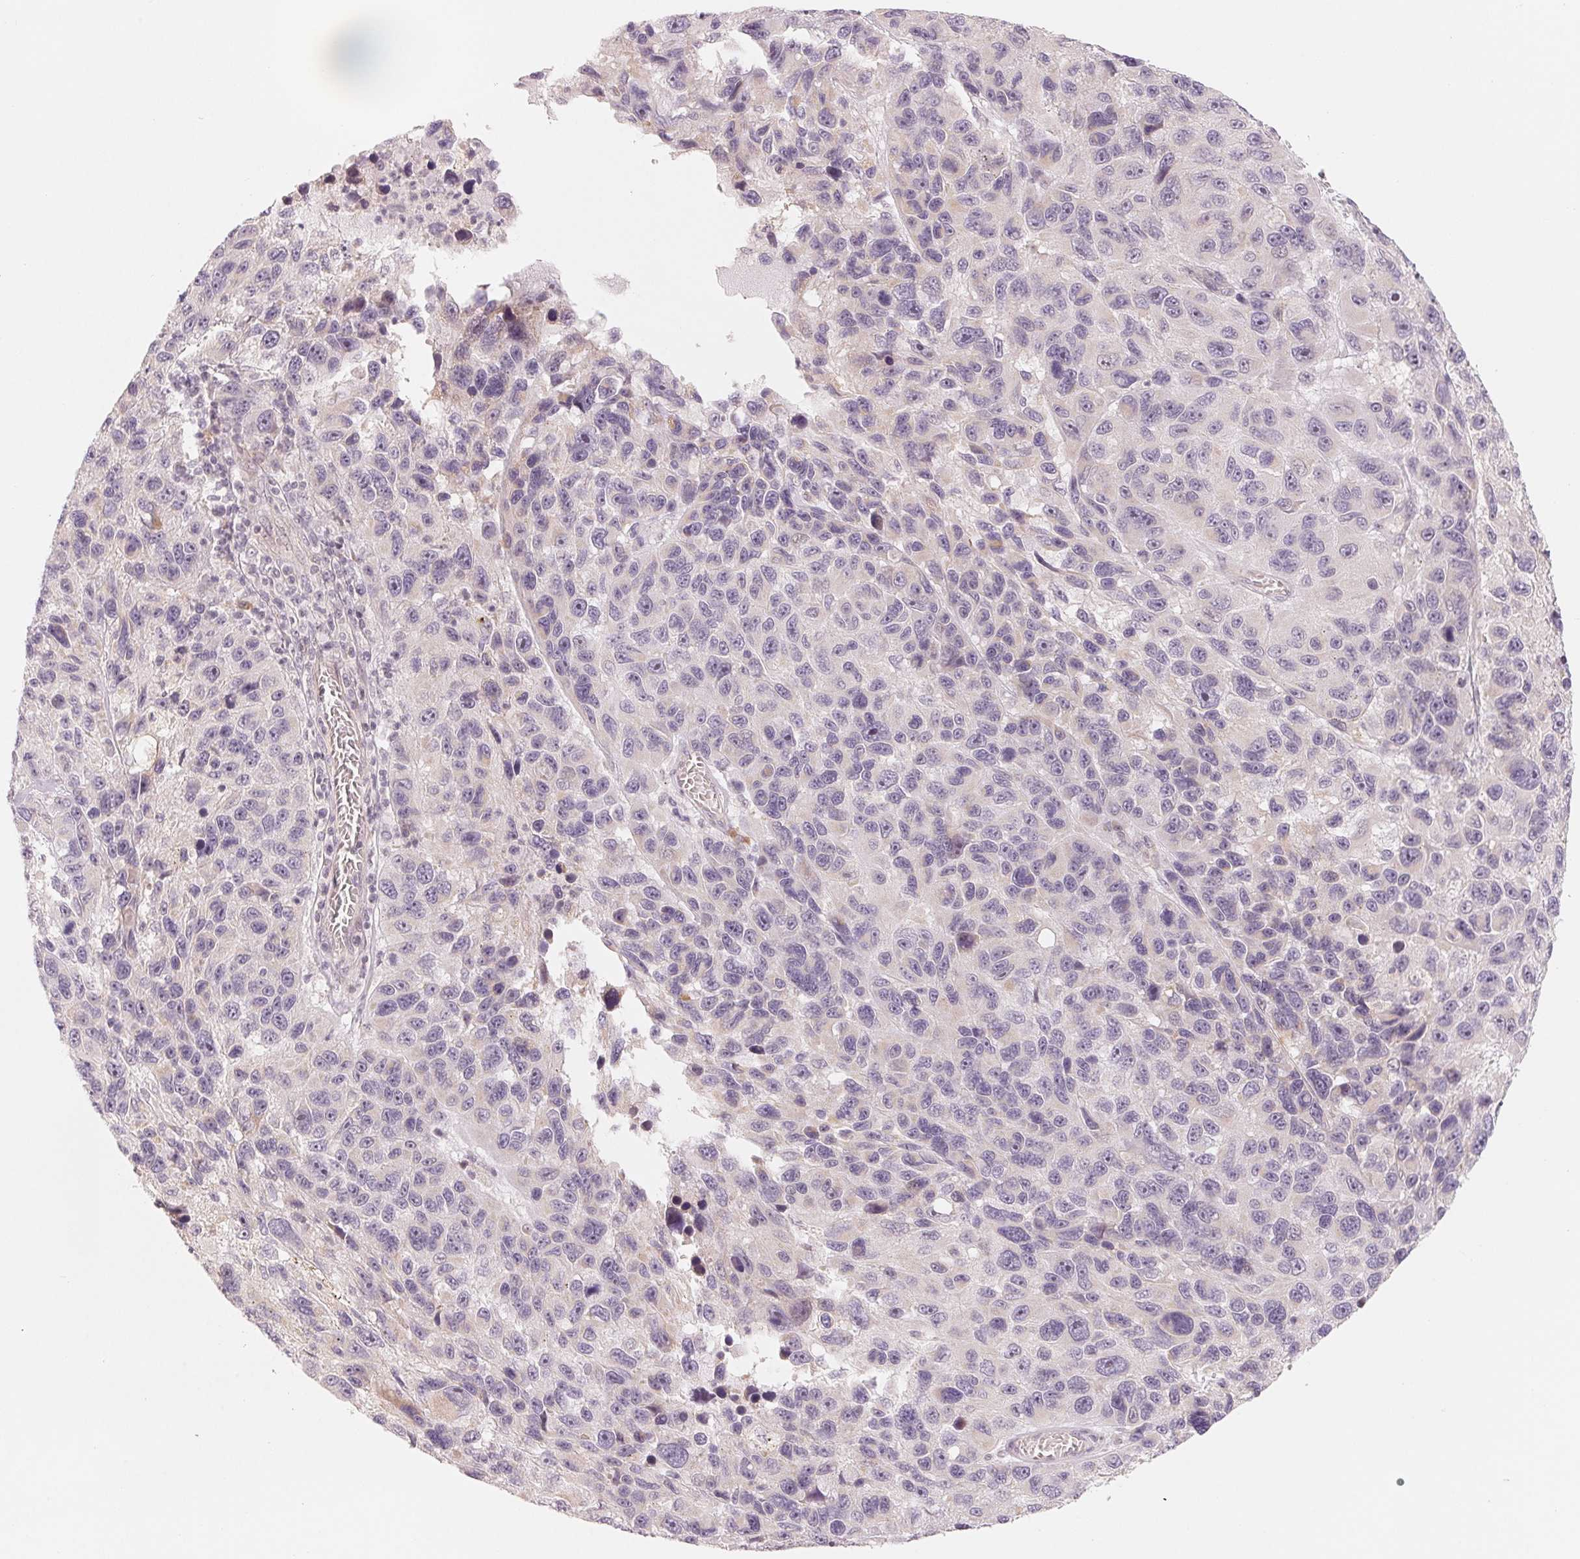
{"staining": {"intensity": "negative", "quantity": "none", "location": "none"}, "tissue": "melanoma", "cell_type": "Tumor cells", "image_type": "cancer", "snomed": [{"axis": "morphology", "description": "Malignant melanoma, NOS"}, {"axis": "topography", "description": "Skin"}], "caption": "There is no significant positivity in tumor cells of melanoma. (DAB (3,3'-diaminobenzidine) IHC visualized using brightfield microscopy, high magnification).", "gene": "DENND2C", "patient": {"sex": "male", "age": 53}}